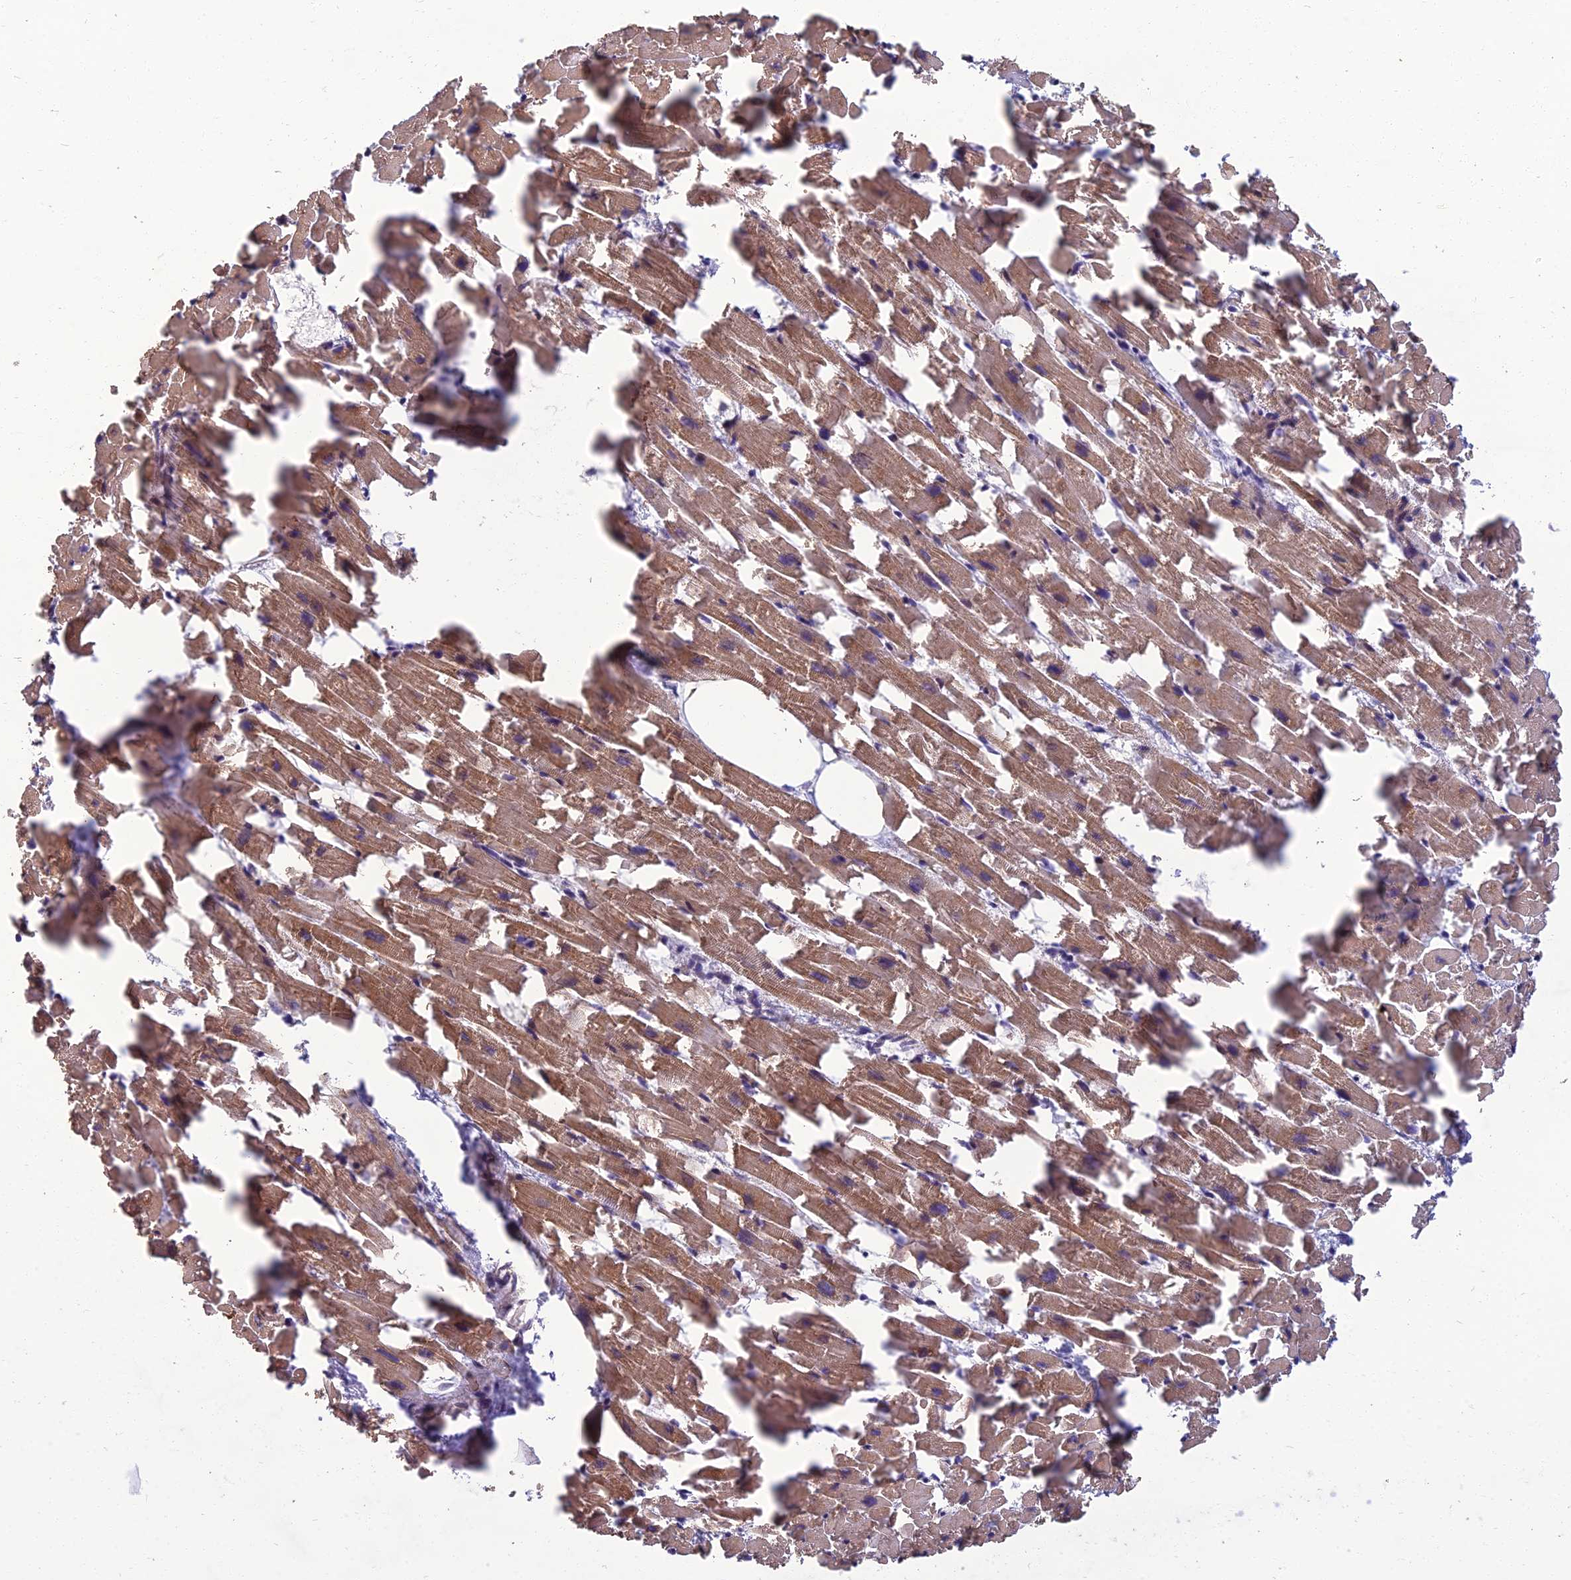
{"staining": {"intensity": "moderate", "quantity": ">75%", "location": "cytoplasmic/membranous"}, "tissue": "heart muscle", "cell_type": "Cardiomyocytes", "image_type": "normal", "snomed": [{"axis": "morphology", "description": "Normal tissue, NOS"}, {"axis": "topography", "description": "Heart"}], "caption": "Immunohistochemistry (DAB) staining of normal heart muscle demonstrates moderate cytoplasmic/membranous protein staining in about >75% of cardiomyocytes.", "gene": "NR4A3", "patient": {"sex": "female", "age": 64}}